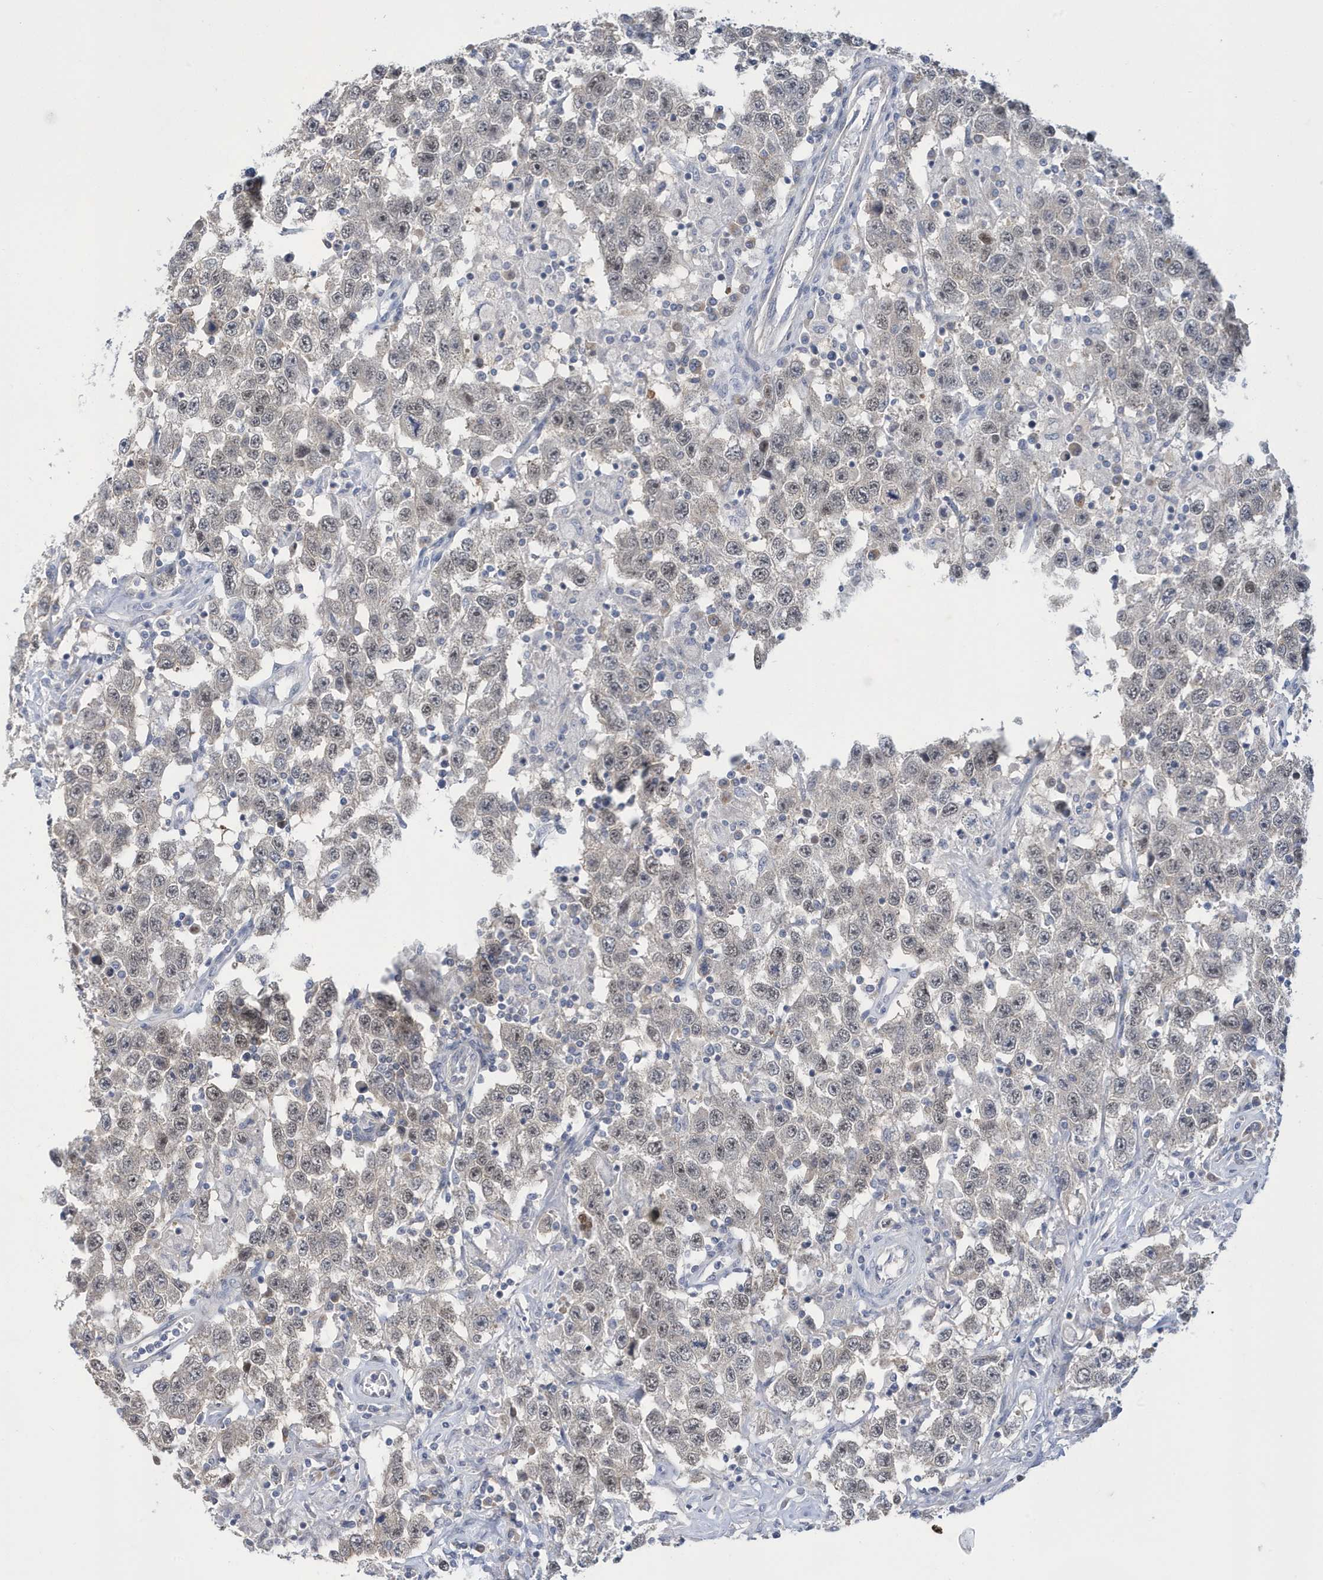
{"staining": {"intensity": "weak", "quantity": ">75%", "location": "nuclear"}, "tissue": "testis cancer", "cell_type": "Tumor cells", "image_type": "cancer", "snomed": [{"axis": "morphology", "description": "Seminoma, NOS"}, {"axis": "topography", "description": "Testis"}], "caption": "There is low levels of weak nuclear expression in tumor cells of testis cancer, as demonstrated by immunohistochemical staining (brown color).", "gene": "ZNF654", "patient": {"sex": "male", "age": 41}}